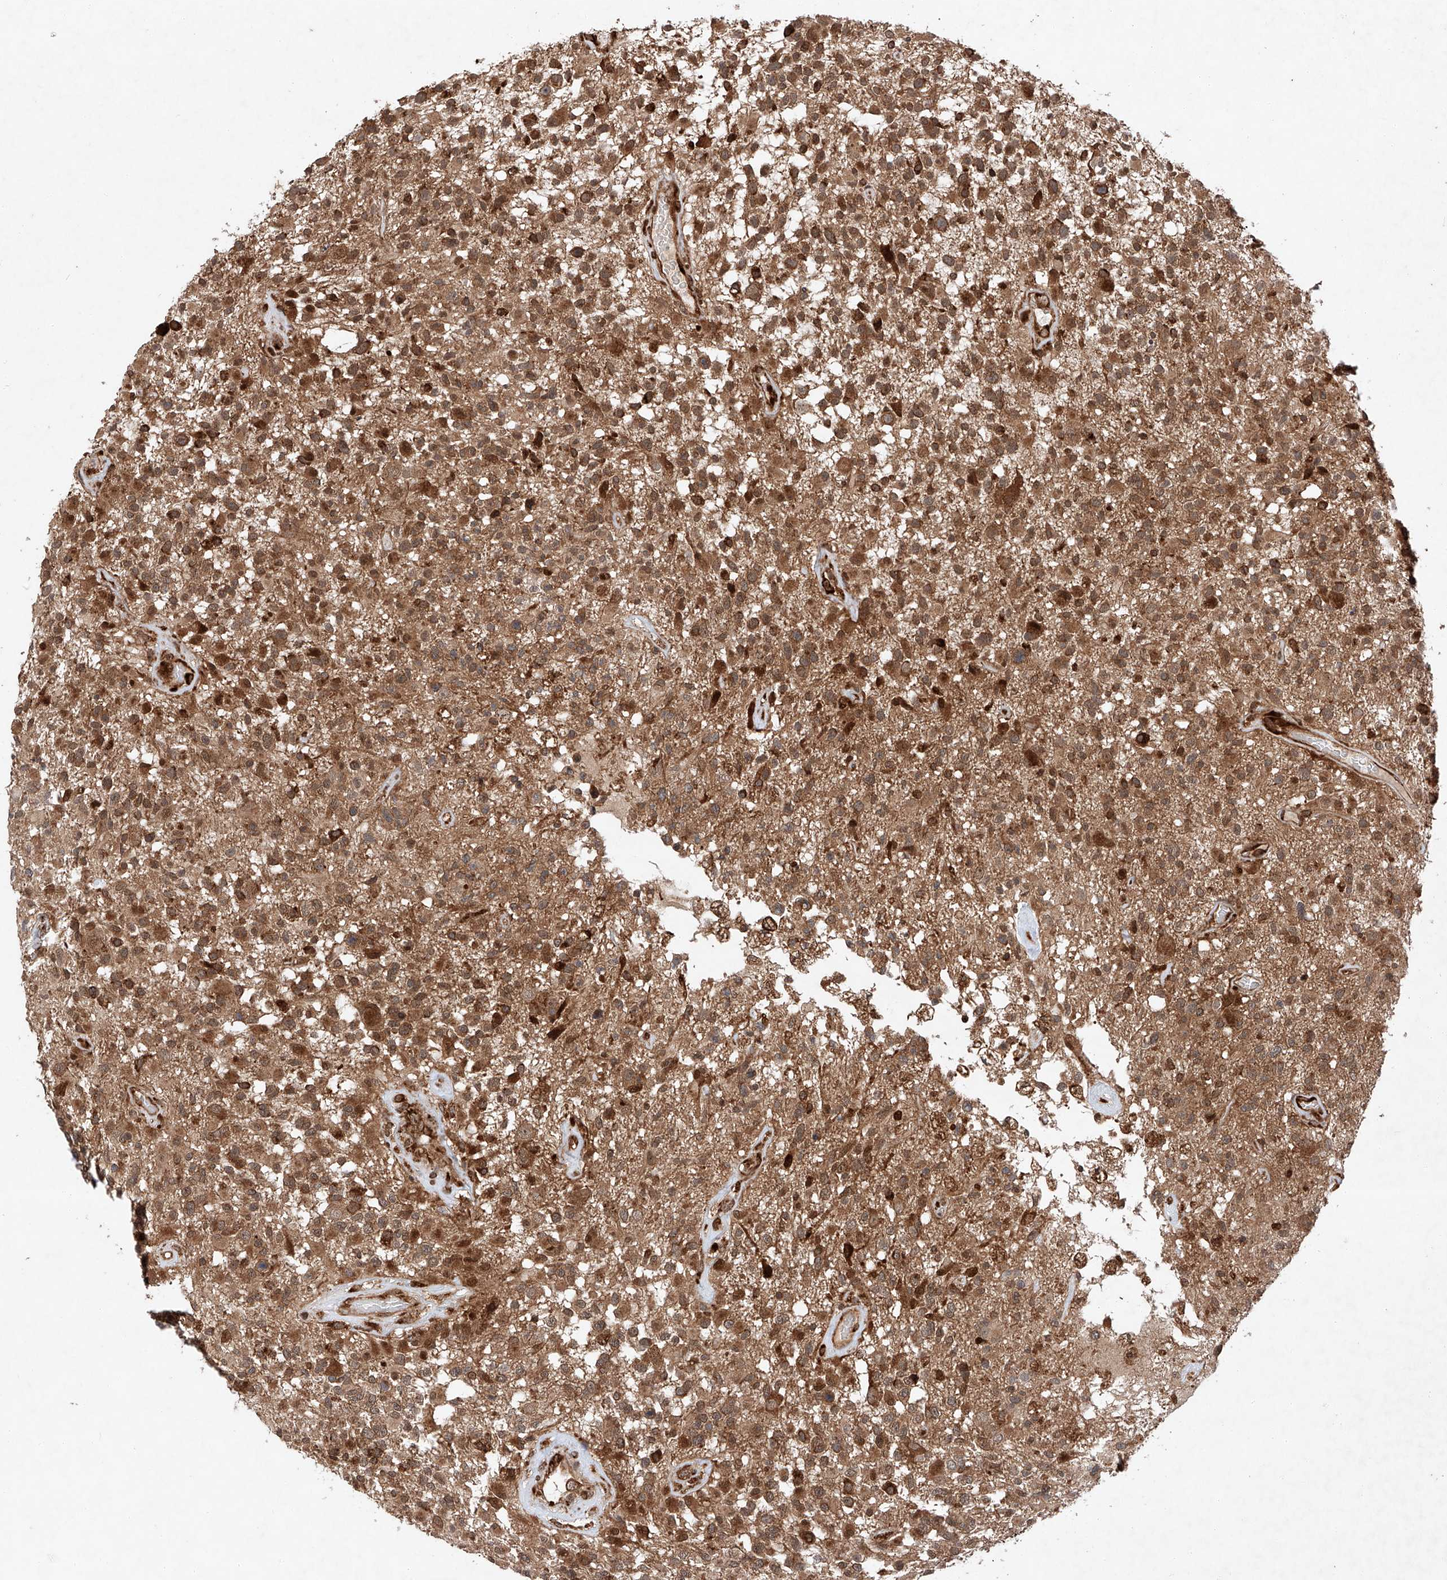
{"staining": {"intensity": "moderate", "quantity": ">75%", "location": "cytoplasmic/membranous"}, "tissue": "glioma", "cell_type": "Tumor cells", "image_type": "cancer", "snomed": [{"axis": "morphology", "description": "Glioma, malignant, High grade"}, {"axis": "morphology", "description": "Glioblastoma, NOS"}, {"axis": "topography", "description": "Brain"}], "caption": "Malignant glioma (high-grade) was stained to show a protein in brown. There is medium levels of moderate cytoplasmic/membranous staining in approximately >75% of tumor cells. (DAB IHC with brightfield microscopy, high magnification).", "gene": "ZFP28", "patient": {"sex": "male", "age": 60}}